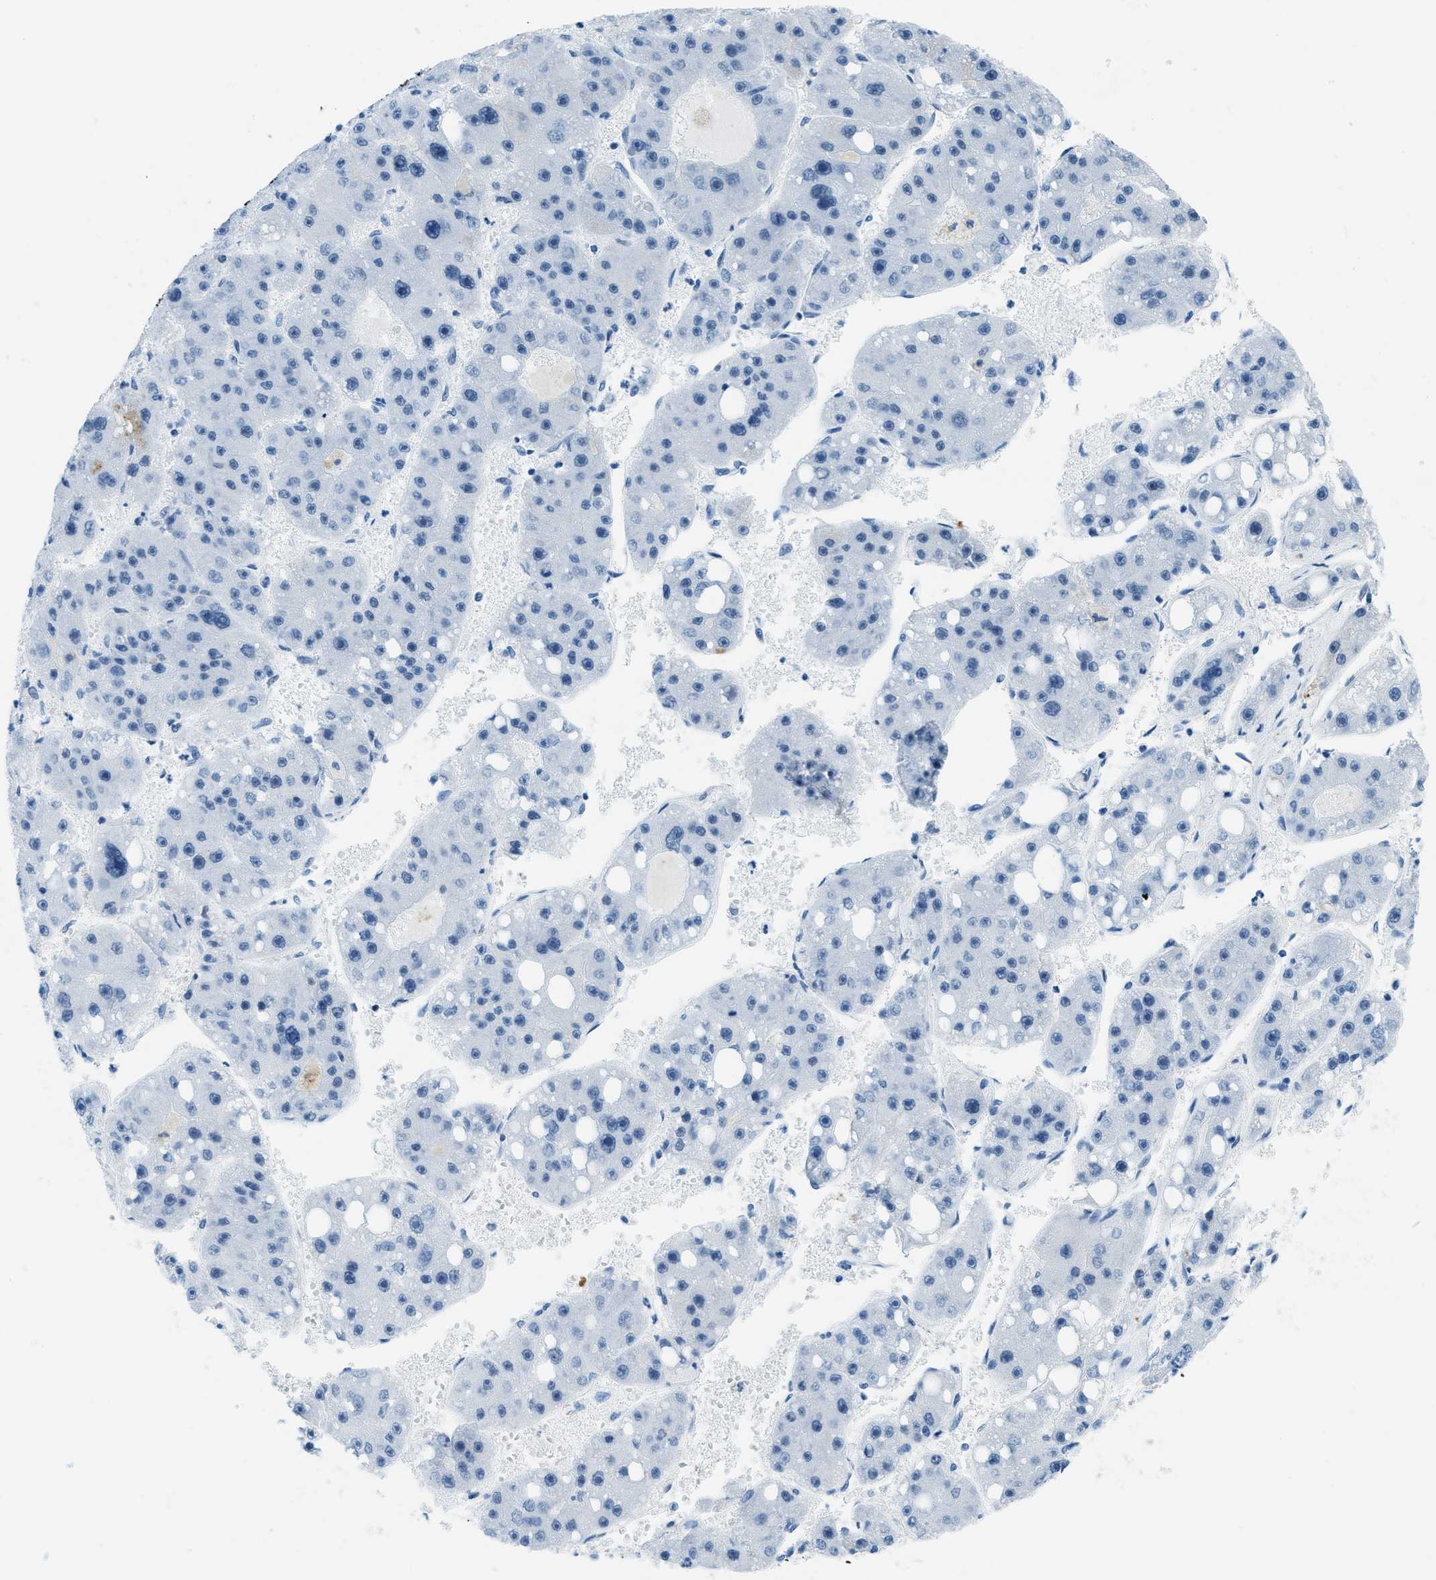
{"staining": {"intensity": "negative", "quantity": "none", "location": "none"}, "tissue": "liver cancer", "cell_type": "Tumor cells", "image_type": "cancer", "snomed": [{"axis": "morphology", "description": "Carcinoma, Hepatocellular, NOS"}, {"axis": "topography", "description": "Liver"}], "caption": "This micrograph is of liver cancer (hepatocellular carcinoma) stained with immunohistochemistry to label a protein in brown with the nuclei are counter-stained blue. There is no staining in tumor cells.", "gene": "PLA2G2A", "patient": {"sex": "female", "age": 61}}